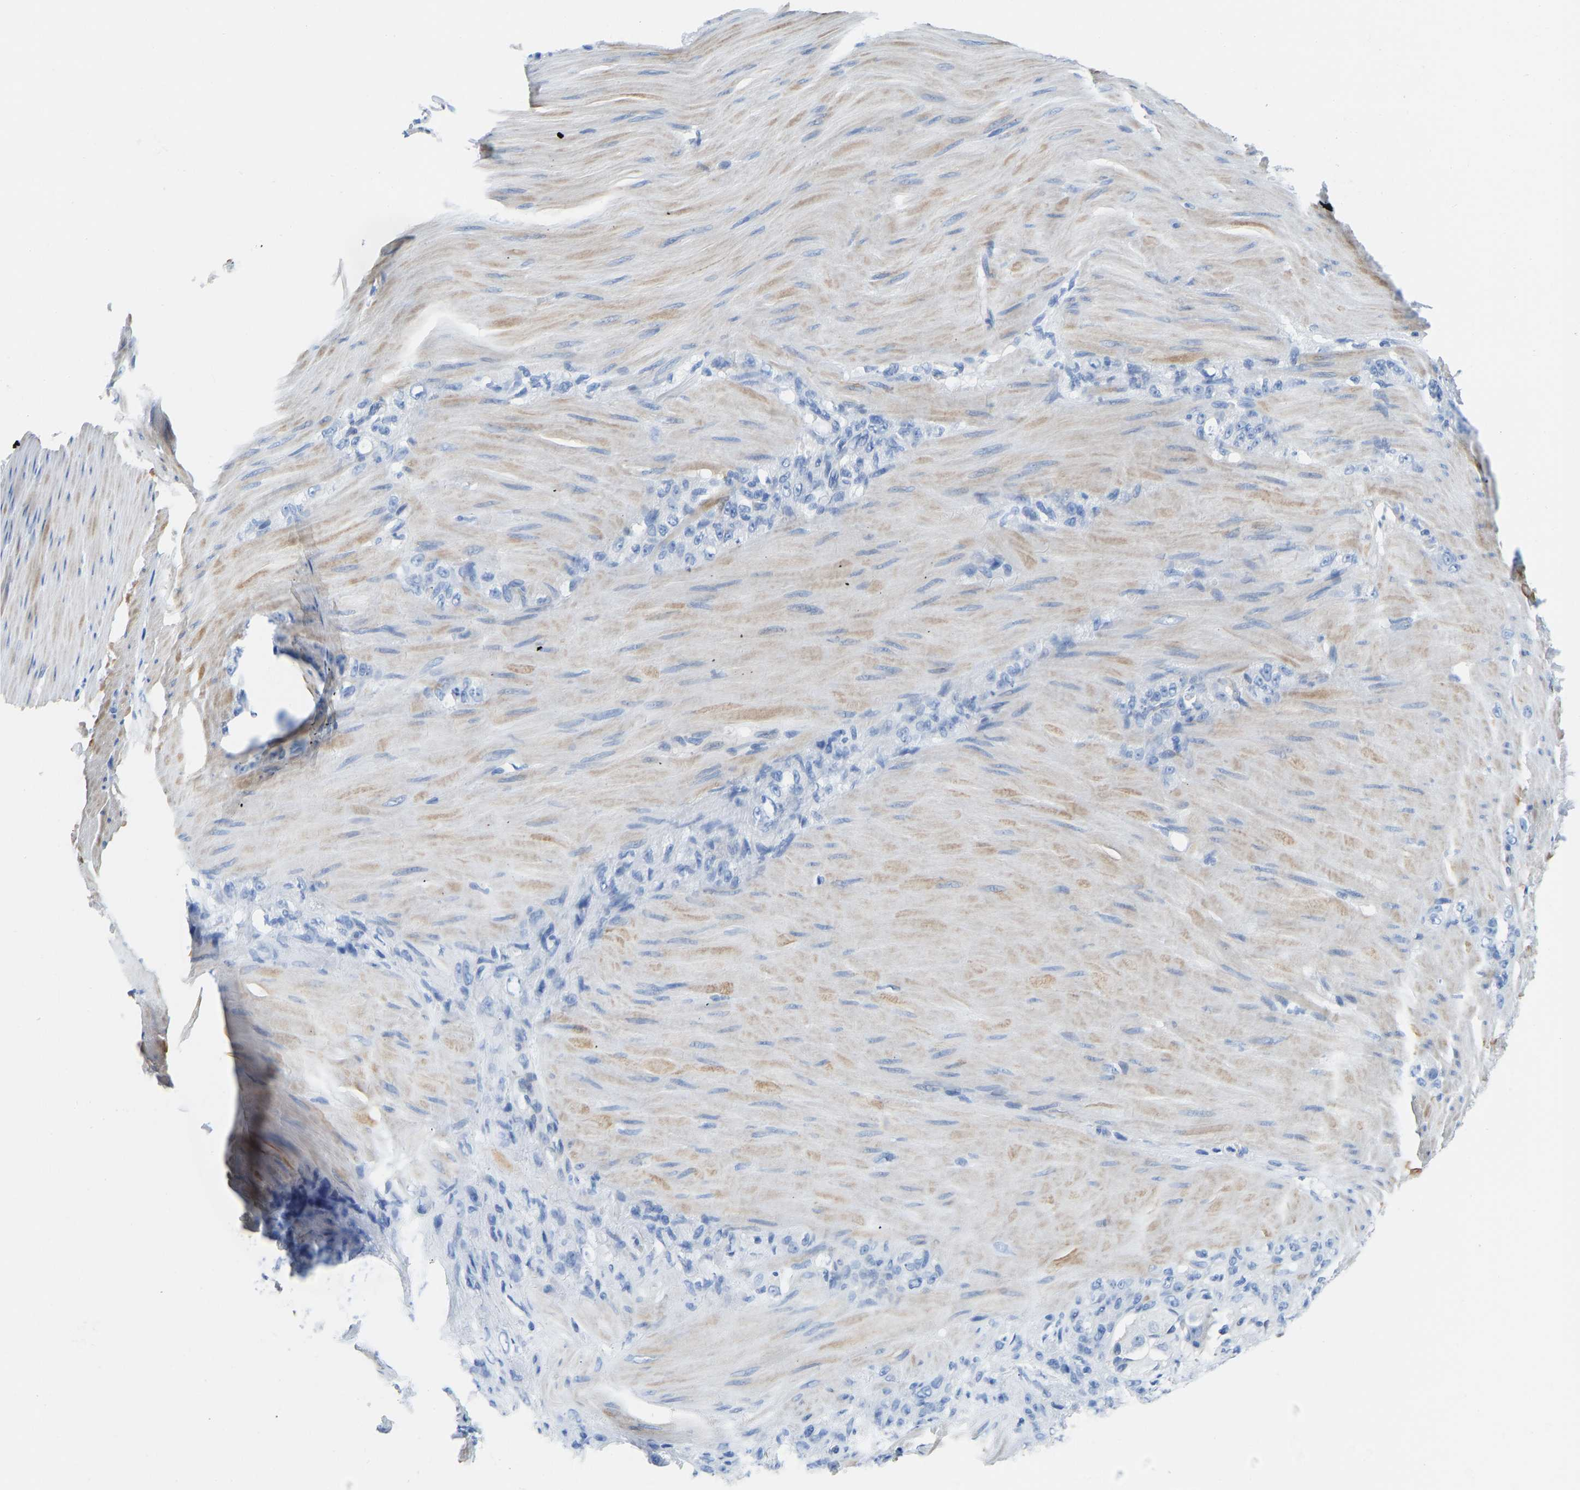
{"staining": {"intensity": "negative", "quantity": "none", "location": "none"}, "tissue": "stomach cancer", "cell_type": "Tumor cells", "image_type": "cancer", "snomed": [{"axis": "morphology", "description": "Normal tissue, NOS"}, {"axis": "morphology", "description": "Adenocarcinoma, NOS"}, {"axis": "topography", "description": "Stomach"}], "caption": "Stomach cancer (adenocarcinoma) stained for a protein using IHC exhibits no positivity tumor cells.", "gene": "NKAIN3", "patient": {"sex": "male", "age": 82}}